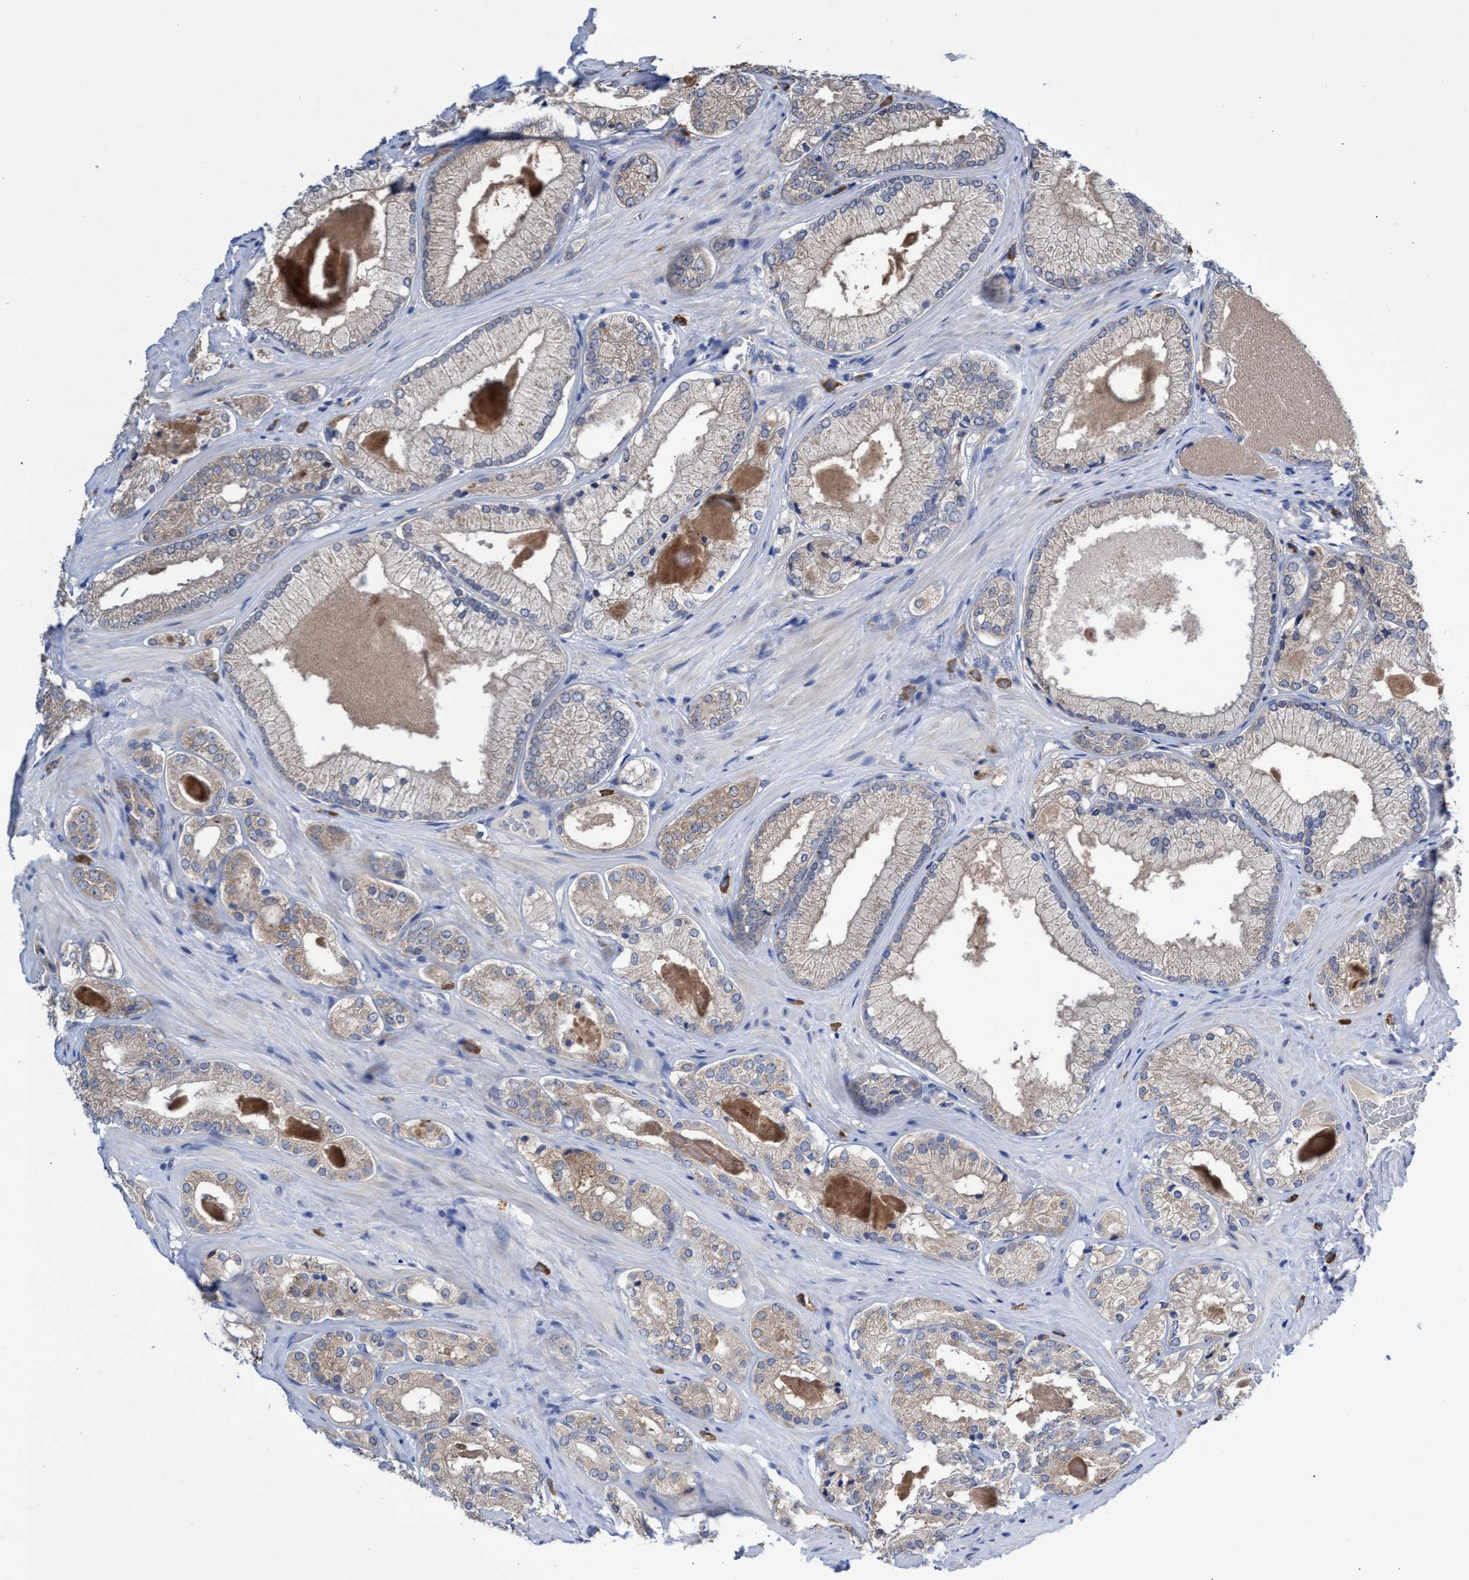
{"staining": {"intensity": "weak", "quantity": "<25%", "location": "cytoplasmic/membranous"}, "tissue": "prostate cancer", "cell_type": "Tumor cells", "image_type": "cancer", "snomed": [{"axis": "morphology", "description": "Adenocarcinoma, Low grade"}, {"axis": "topography", "description": "Prostate"}], "caption": "The image demonstrates no significant expression in tumor cells of prostate low-grade adenocarcinoma.", "gene": "SVEP1", "patient": {"sex": "male", "age": 65}}